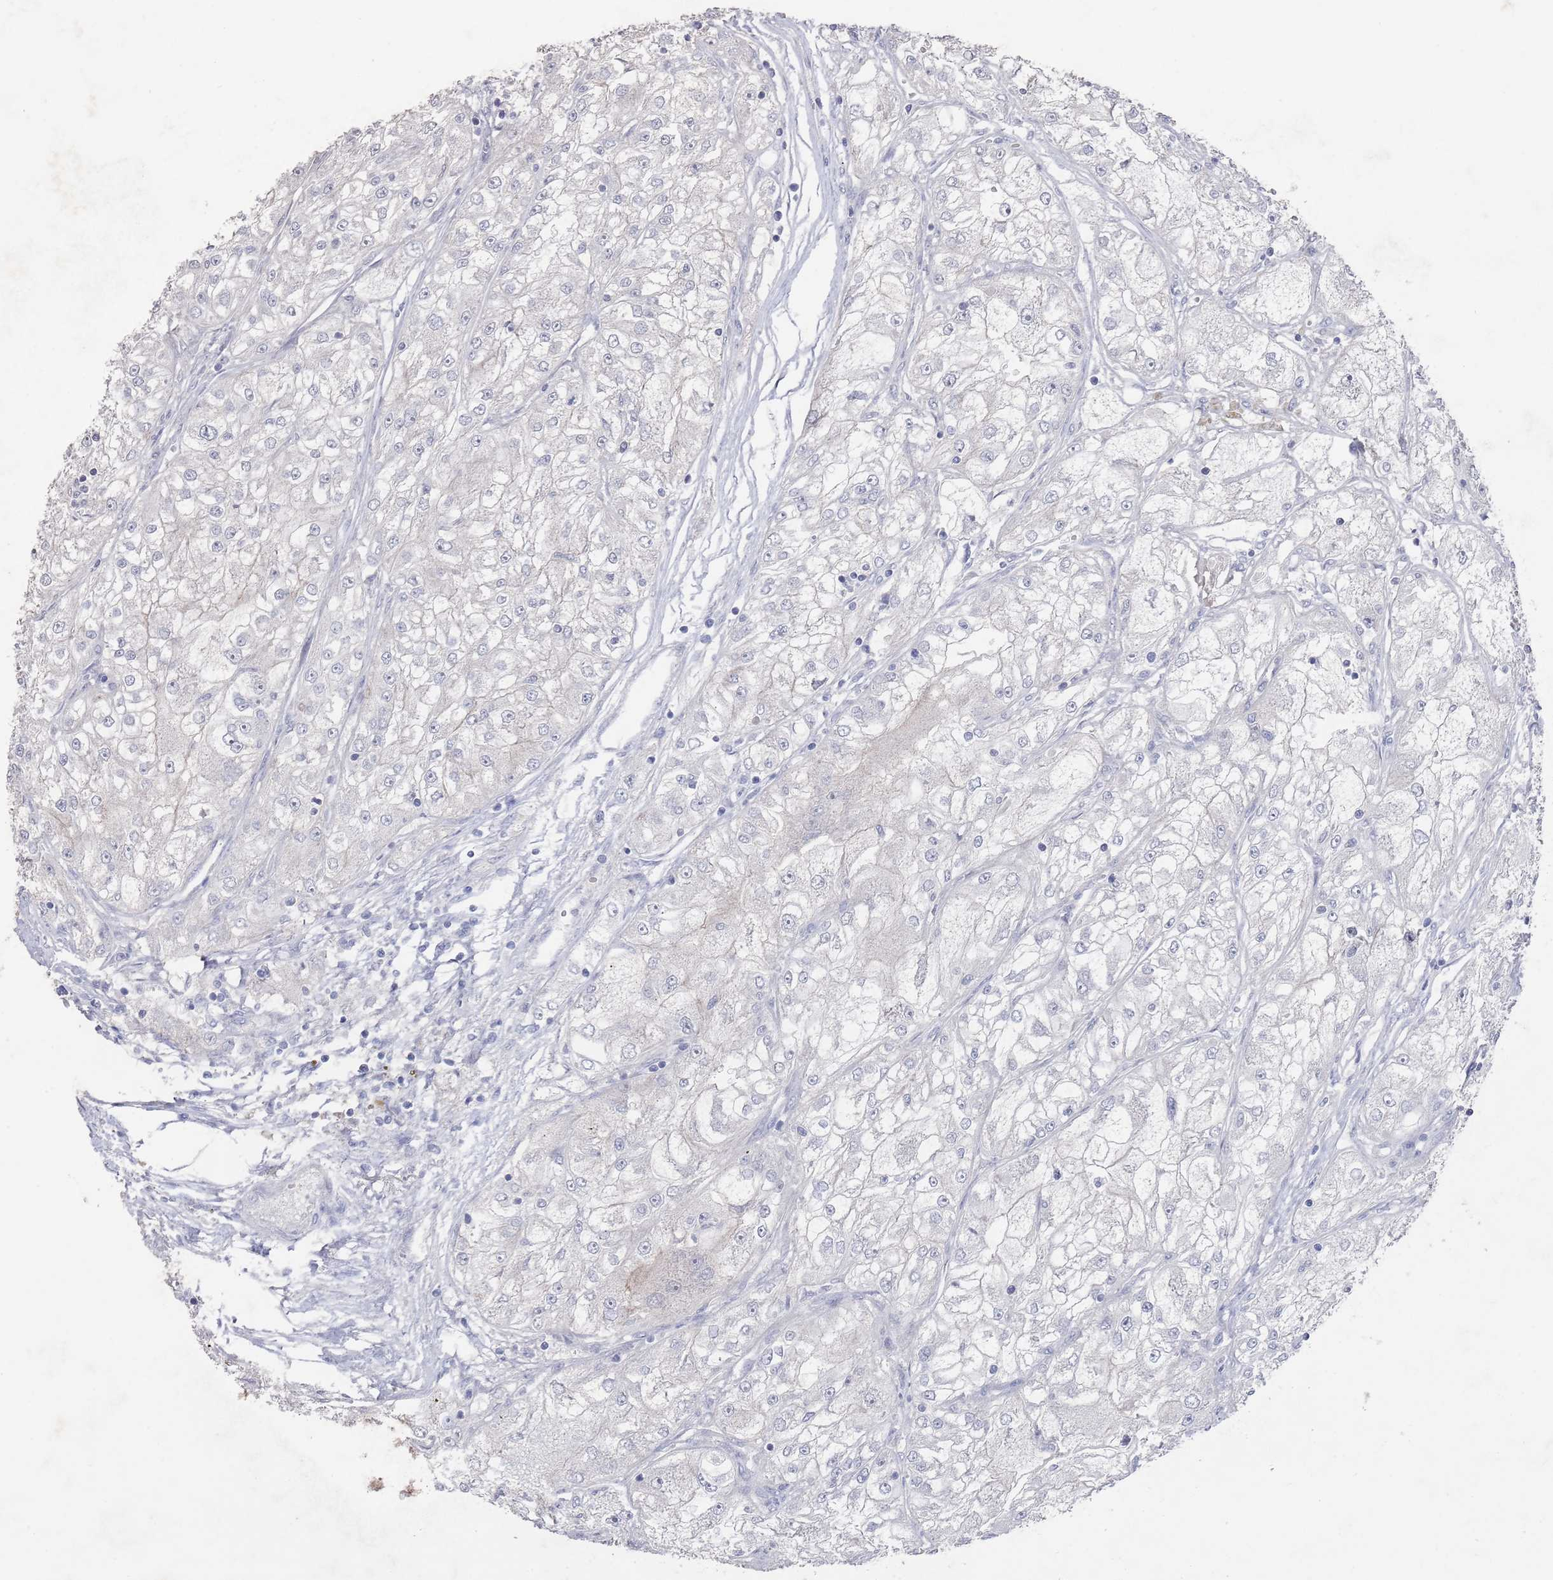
{"staining": {"intensity": "negative", "quantity": "none", "location": "none"}, "tissue": "renal cancer", "cell_type": "Tumor cells", "image_type": "cancer", "snomed": [{"axis": "morphology", "description": "Adenocarcinoma, NOS"}, {"axis": "topography", "description": "Kidney"}], "caption": "An image of renal cancer (adenocarcinoma) stained for a protein displays no brown staining in tumor cells. (DAB IHC visualized using brightfield microscopy, high magnification).", "gene": "PROM2", "patient": {"sex": "female", "age": 72}}